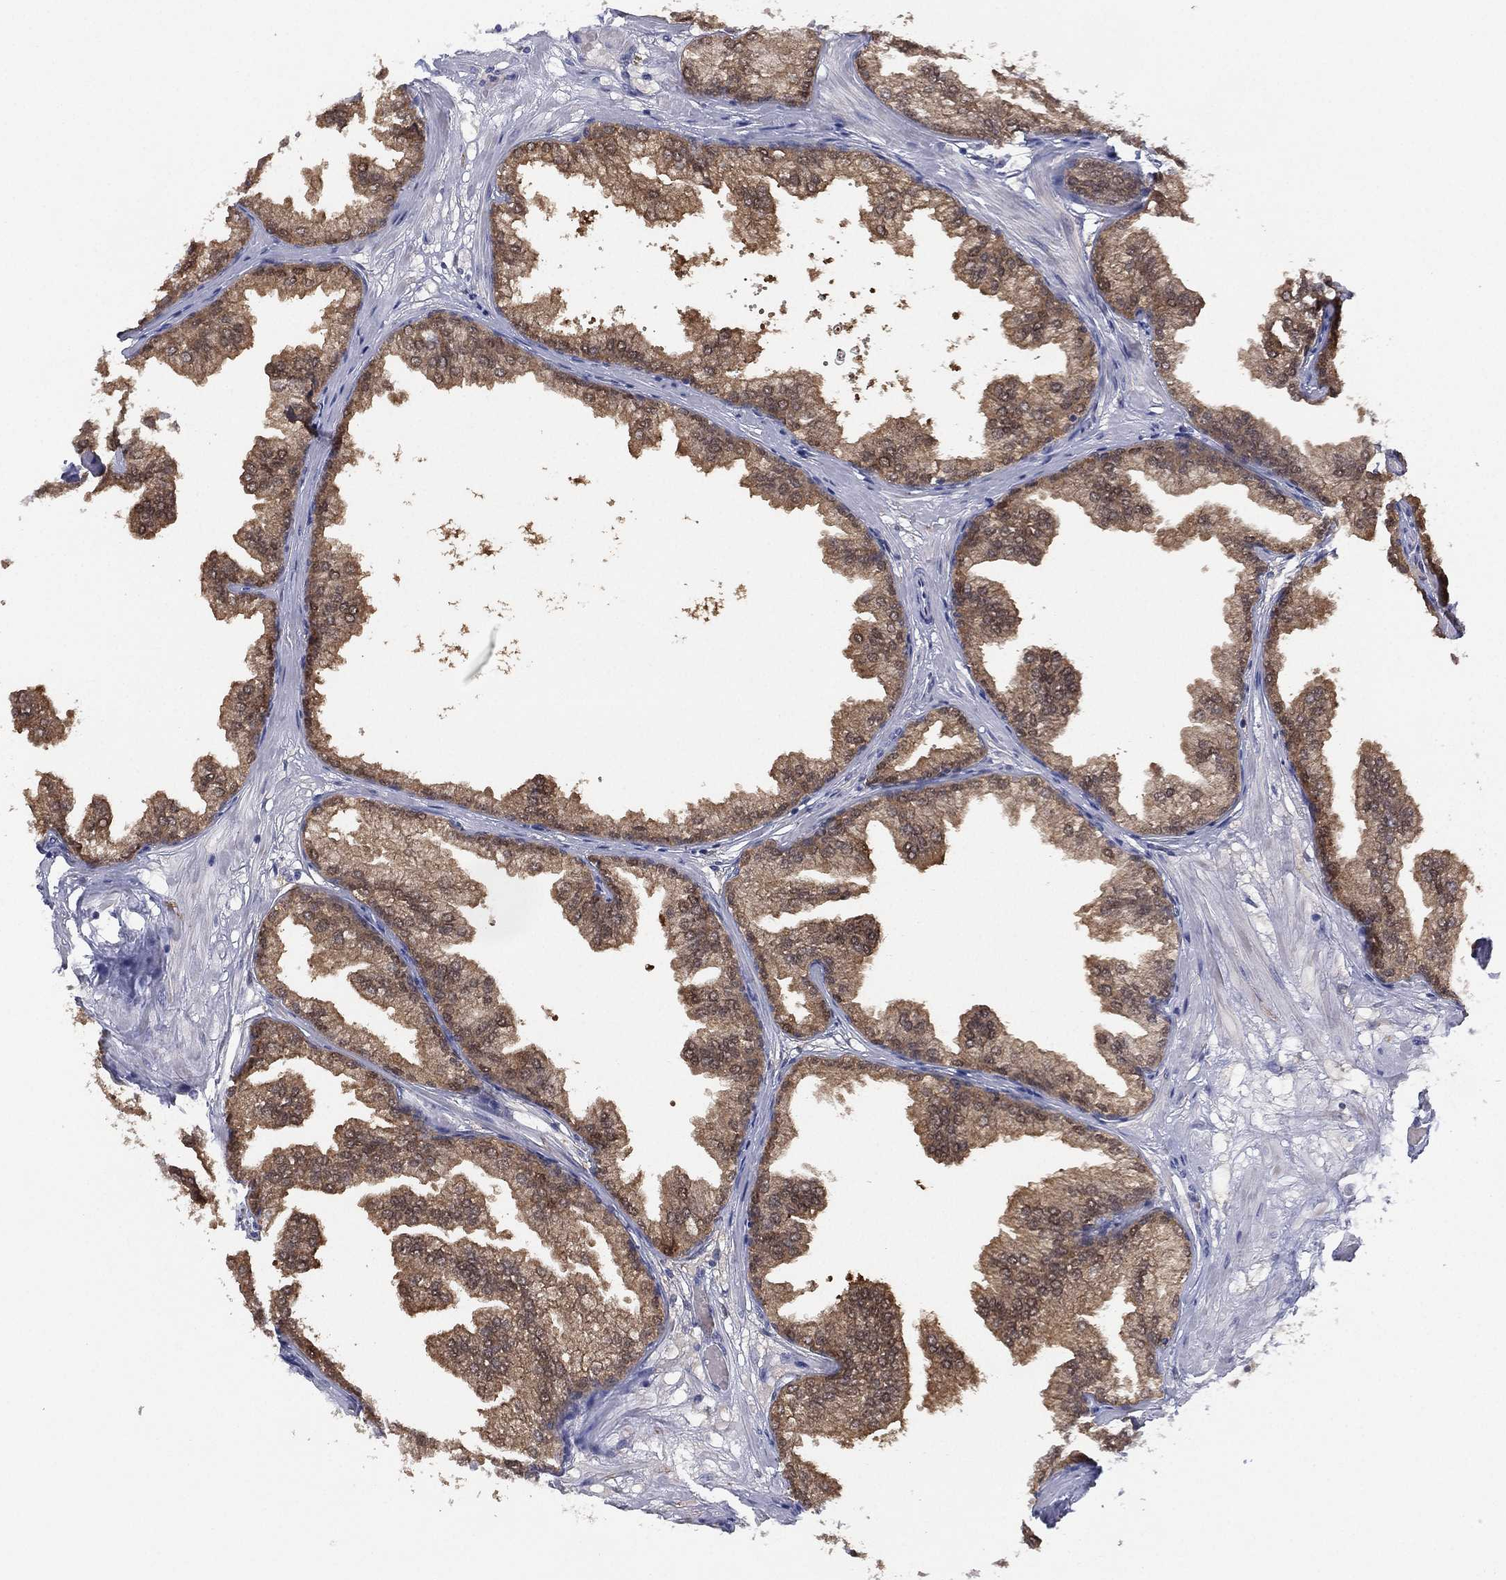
{"staining": {"intensity": "moderate", "quantity": "25%-75%", "location": "cytoplasmic/membranous"}, "tissue": "prostate", "cell_type": "Glandular cells", "image_type": "normal", "snomed": [{"axis": "morphology", "description": "Normal tissue, NOS"}, {"axis": "topography", "description": "Prostate"}], "caption": "IHC staining of unremarkable prostate, which displays medium levels of moderate cytoplasmic/membranous expression in approximately 25%-75% of glandular cells indicating moderate cytoplasmic/membranous protein staining. The staining was performed using DAB (3,3'-diaminobenzidine) (brown) for protein detection and nuclei were counterstained in hematoxylin (blue).", "gene": "DDAH1", "patient": {"sex": "male", "age": 37}}